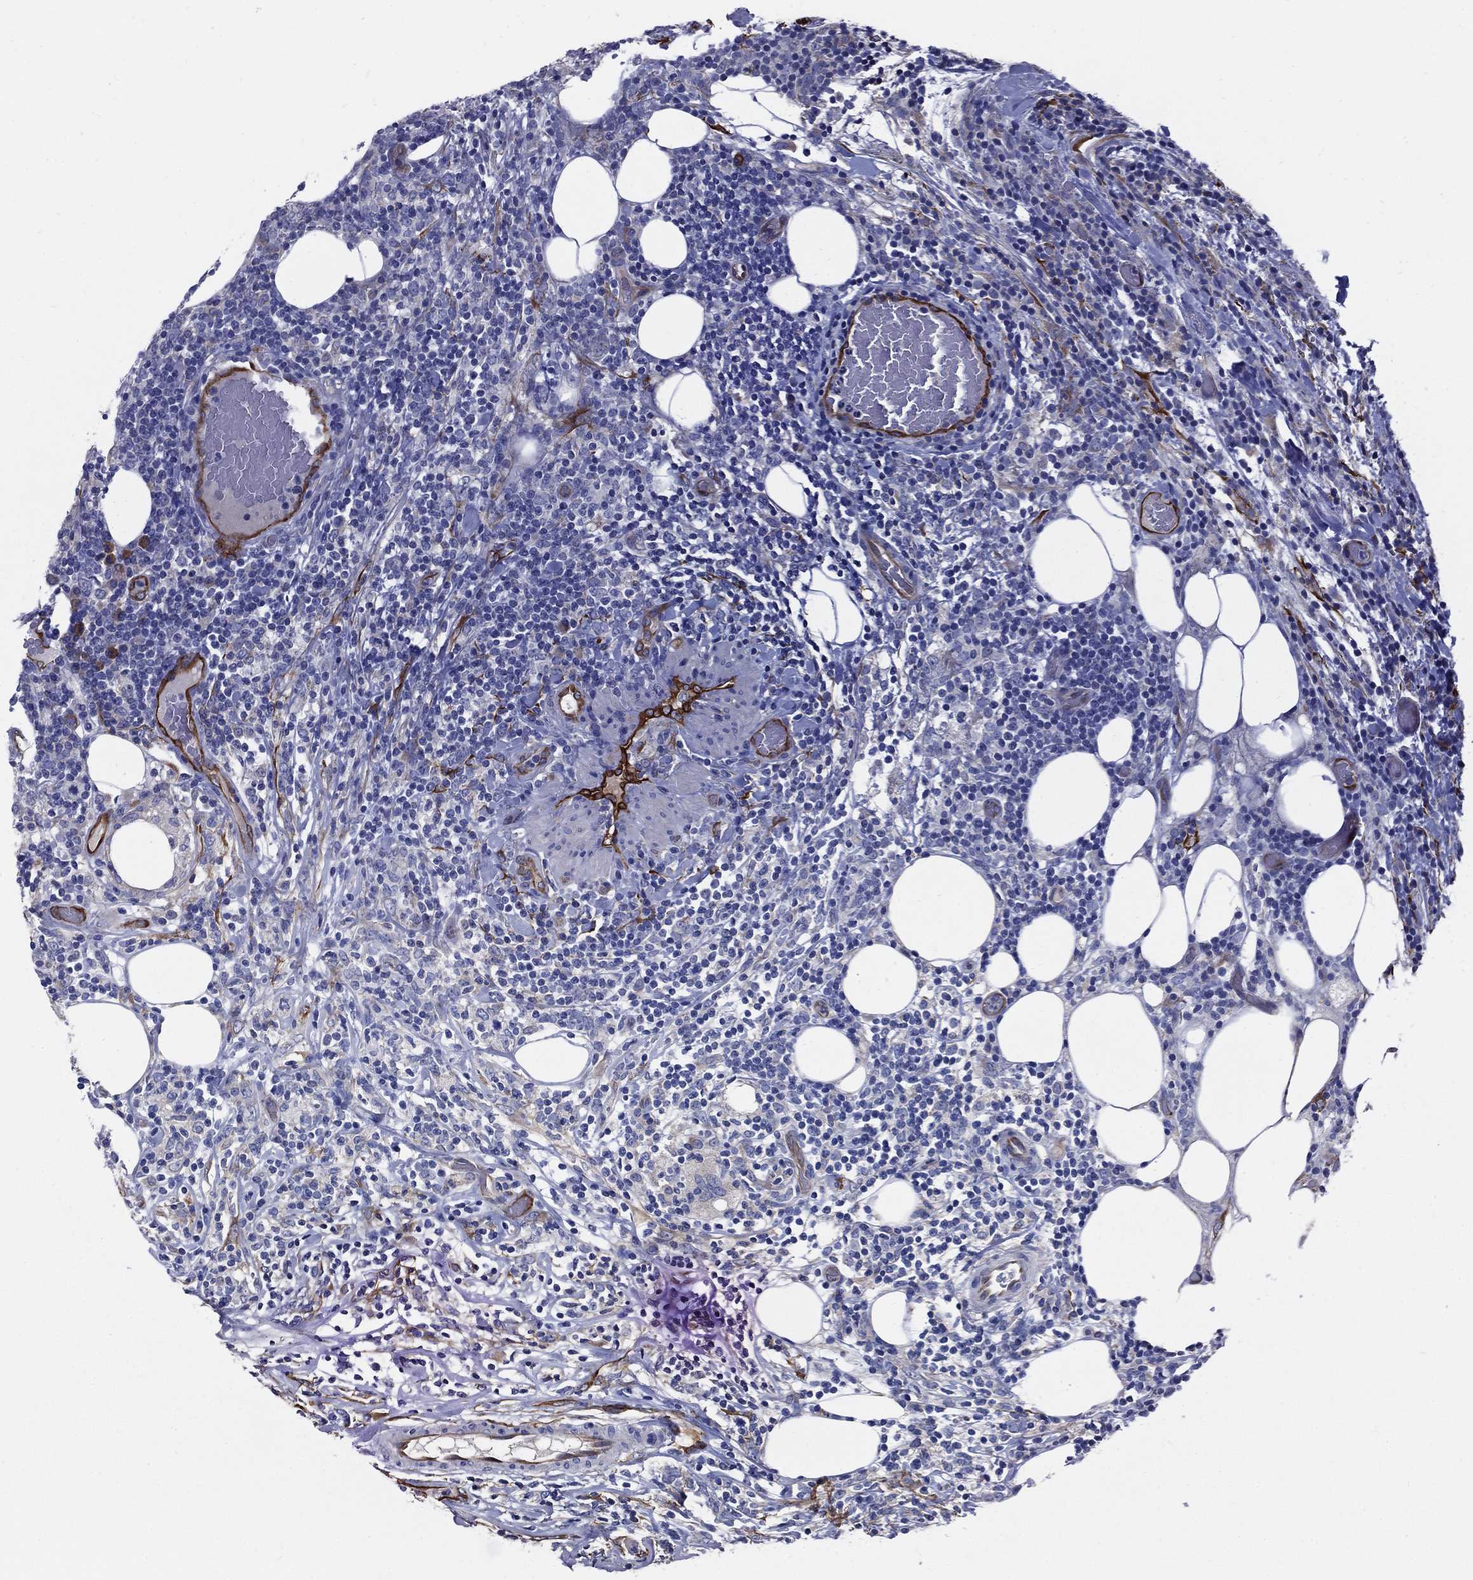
{"staining": {"intensity": "negative", "quantity": "none", "location": "none"}, "tissue": "lymphoma", "cell_type": "Tumor cells", "image_type": "cancer", "snomed": [{"axis": "morphology", "description": "Malignant lymphoma, non-Hodgkin's type, High grade"}, {"axis": "topography", "description": "Lymph node"}], "caption": "Micrograph shows no significant protein staining in tumor cells of malignant lymphoma, non-Hodgkin's type (high-grade).", "gene": "EMP2", "patient": {"sex": "female", "age": 84}}